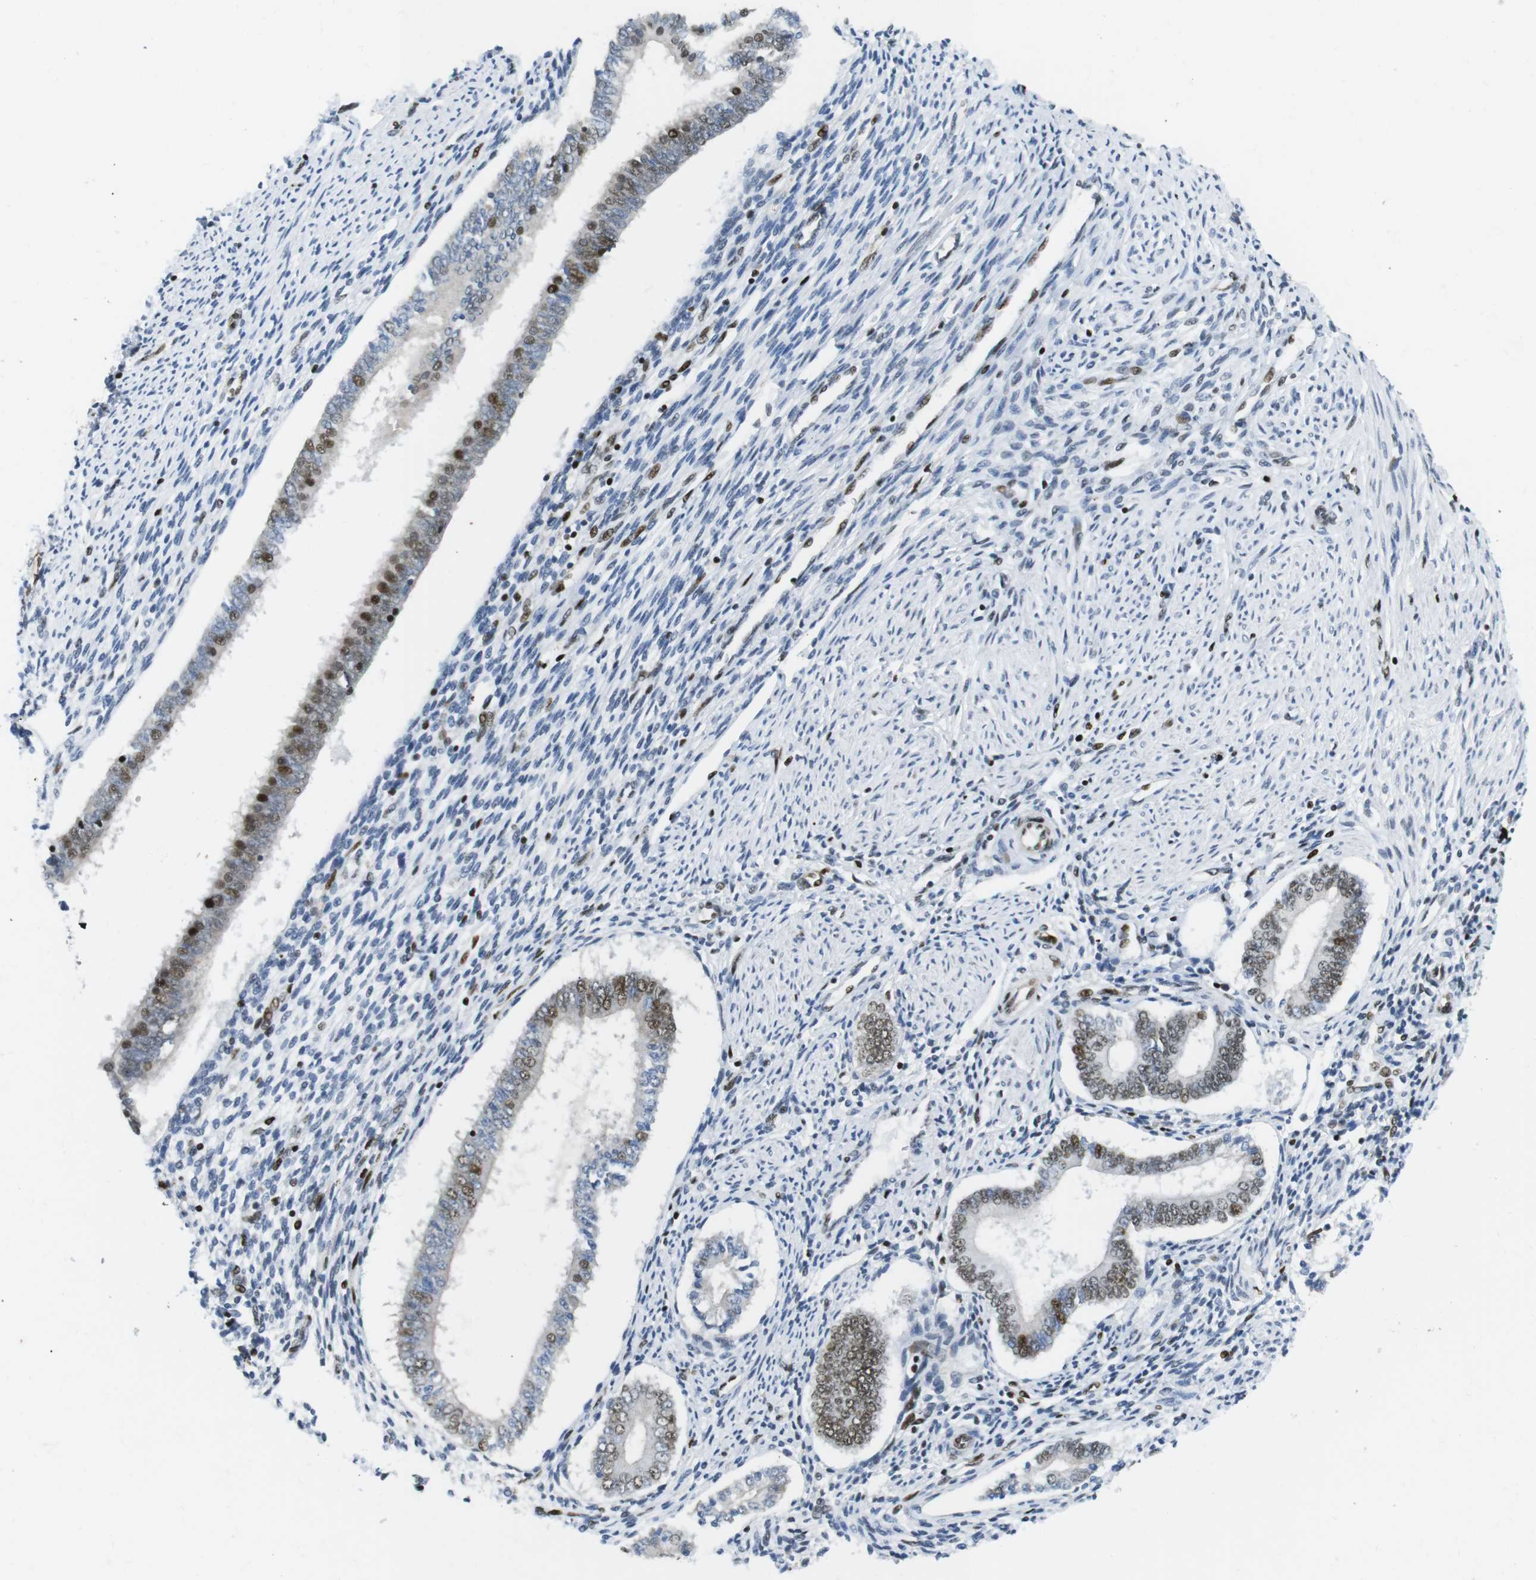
{"staining": {"intensity": "moderate", "quantity": "25%-75%", "location": "nuclear"}, "tissue": "endometrium", "cell_type": "Cells in endometrial stroma", "image_type": "normal", "snomed": [{"axis": "morphology", "description": "Normal tissue, NOS"}, {"axis": "topography", "description": "Endometrium"}], "caption": "Cells in endometrial stroma demonstrate moderate nuclear staining in about 25%-75% of cells in normal endometrium.", "gene": "ARID1A", "patient": {"sex": "female", "age": 42}}